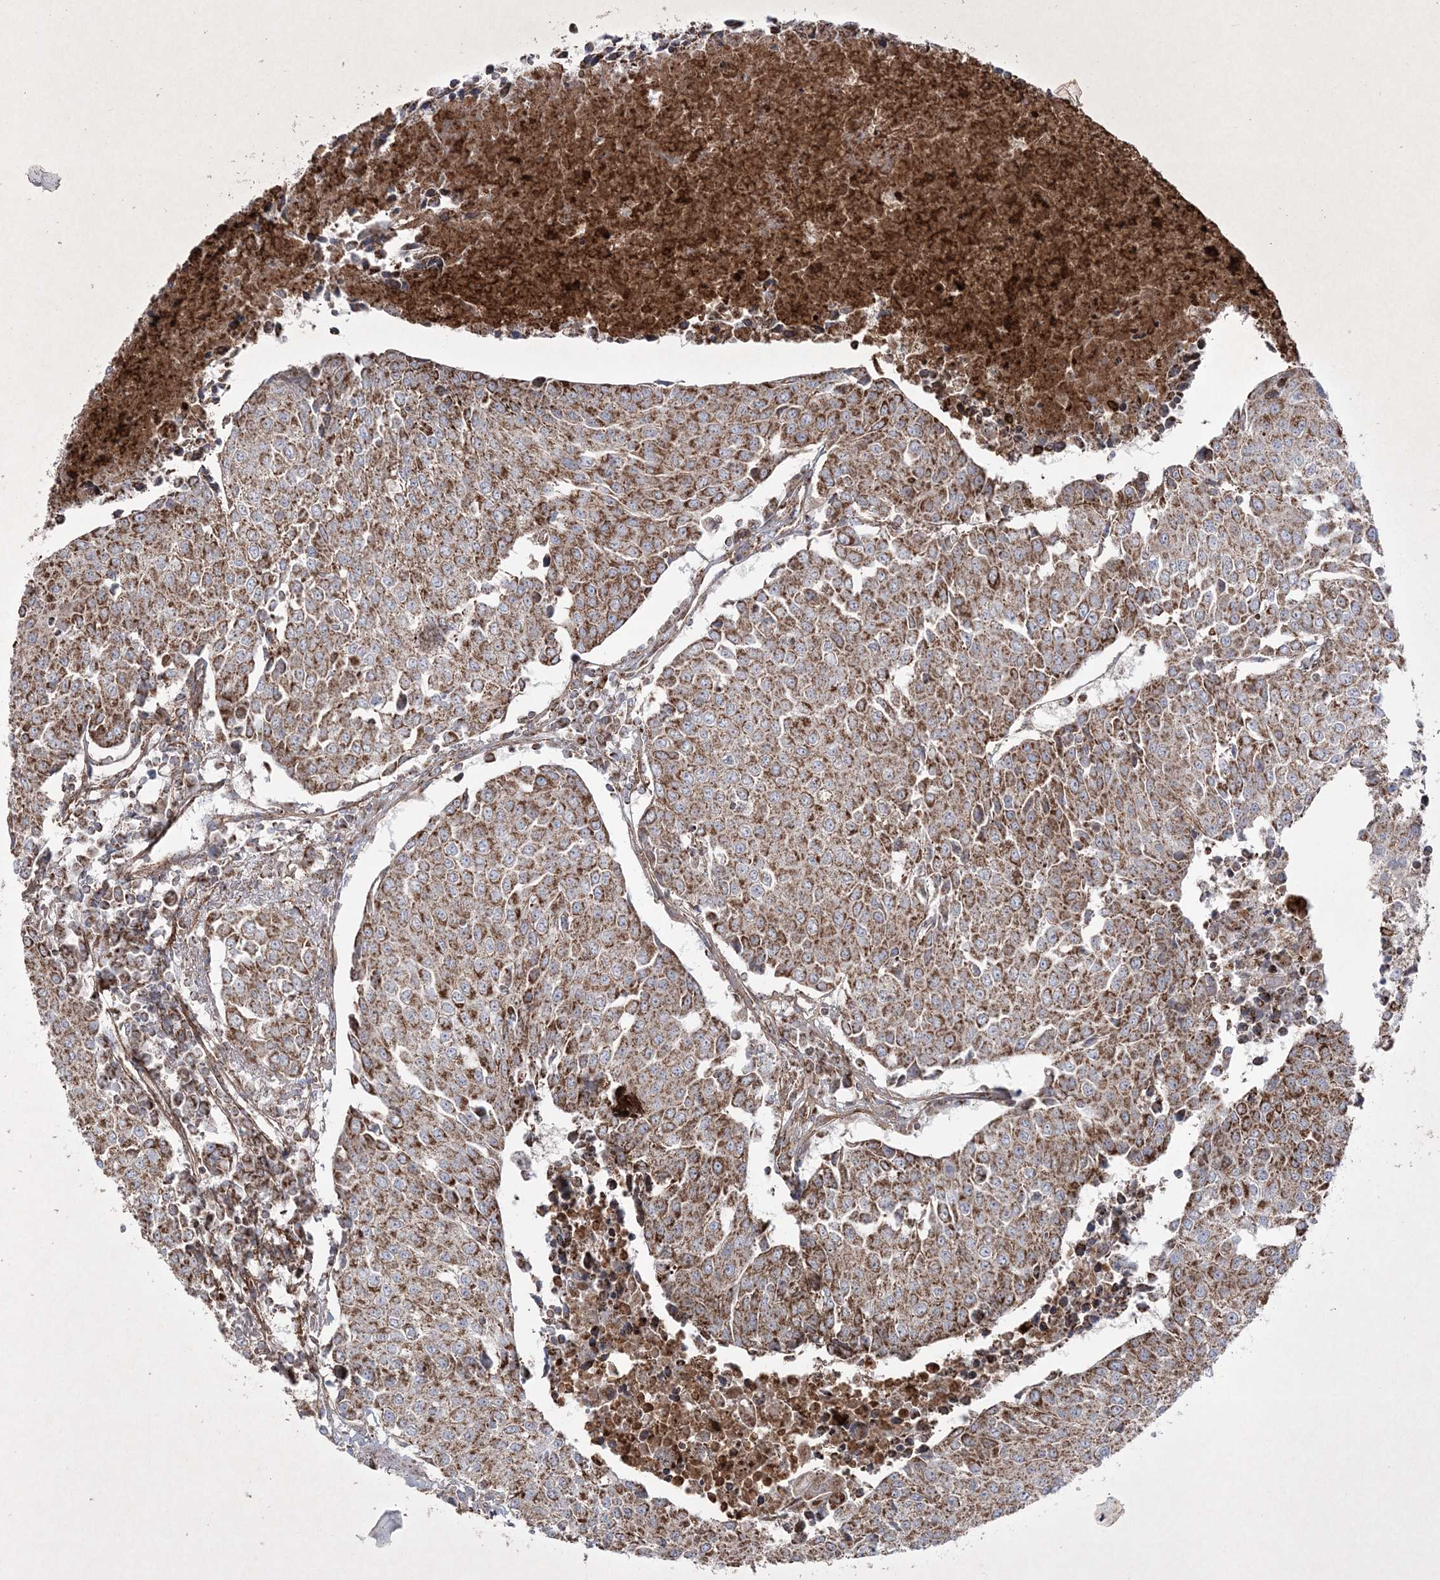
{"staining": {"intensity": "moderate", "quantity": ">75%", "location": "cytoplasmic/membranous"}, "tissue": "urothelial cancer", "cell_type": "Tumor cells", "image_type": "cancer", "snomed": [{"axis": "morphology", "description": "Urothelial carcinoma, High grade"}, {"axis": "topography", "description": "Urinary bladder"}], "caption": "Immunohistochemical staining of urothelial cancer shows medium levels of moderate cytoplasmic/membranous protein expression in about >75% of tumor cells. (brown staining indicates protein expression, while blue staining denotes nuclei).", "gene": "RICTOR", "patient": {"sex": "female", "age": 85}}